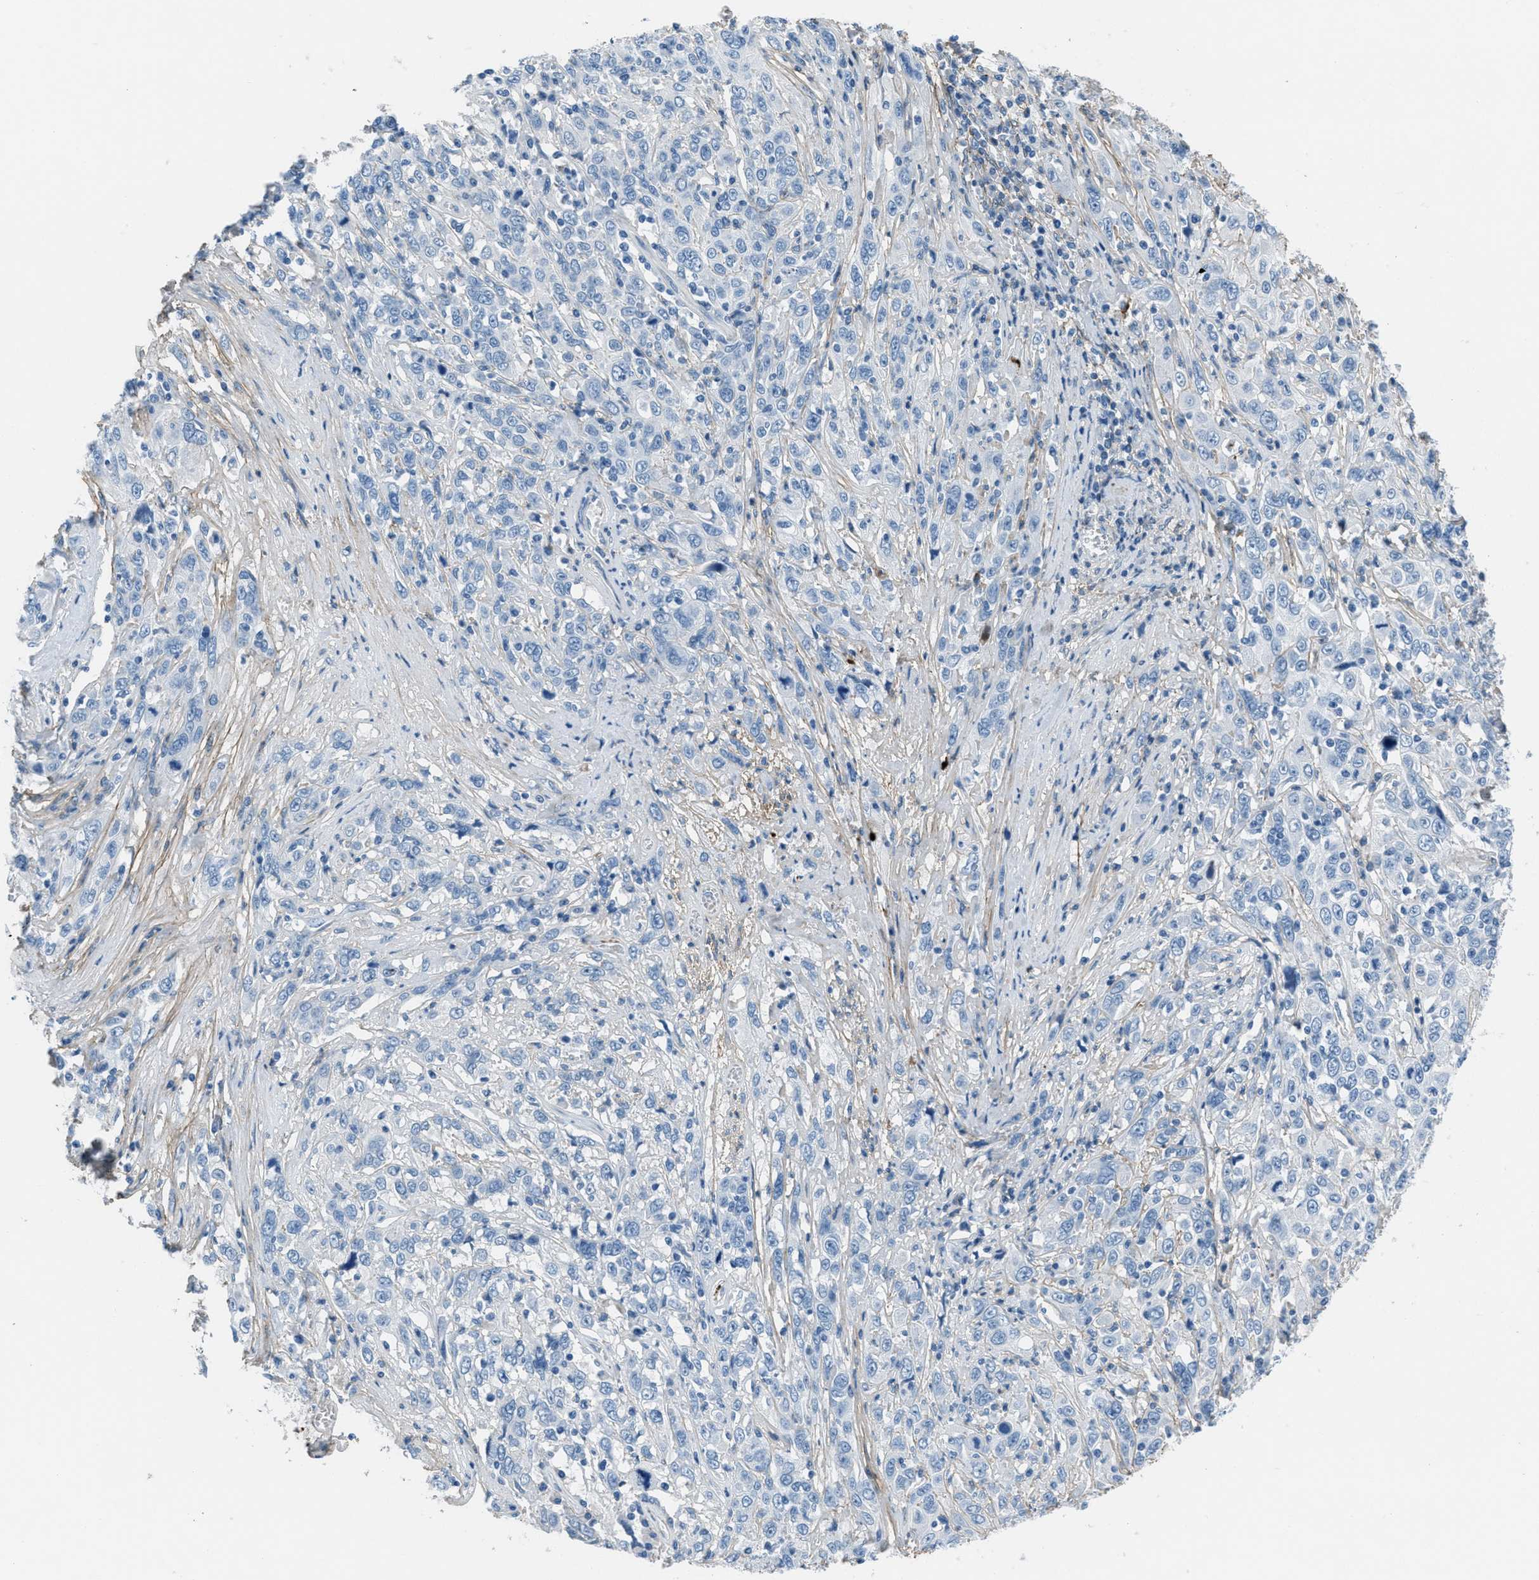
{"staining": {"intensity": "negative", "quantity": "none", "location": "none"}, "tissue": "cervical cancer", "cell_type": "Tumor cells", "image_type": "cancer", "snomed": [{"axis": "morphology", "description": "Squamous cell carcinoma, NOS"}, {"axis": "topography", "description": "Cervix"}], "caption": "This is an IHC image of cervical squamous cell carcinoma. There is no staining in tumor cells.", "gene": "FBN1", "patient": {"sex": "female", "age": 46}}